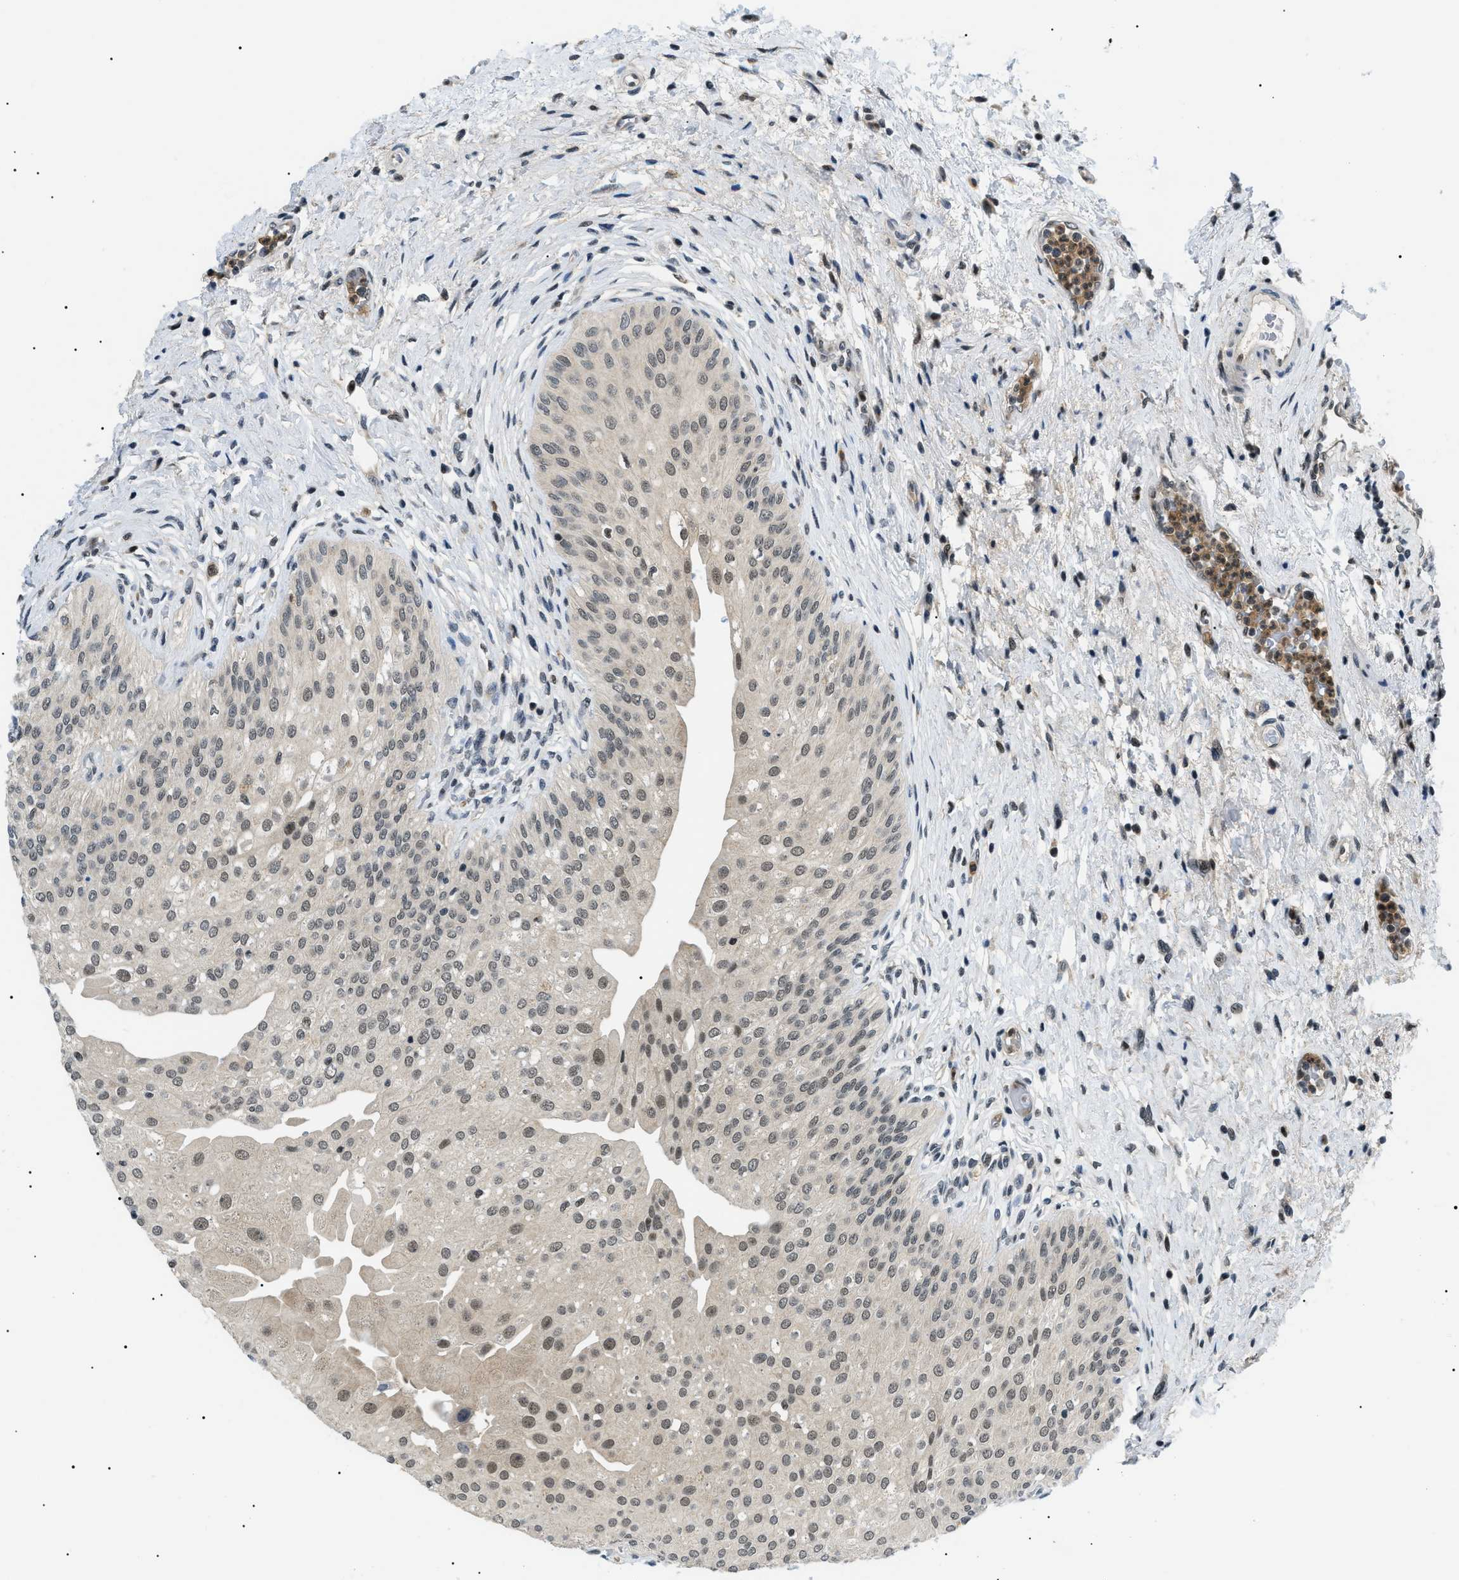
{"staining": {"intensity": "moderate", "quantity": "25%-75%", "location": "cytoplasmic/membranous,nuclear"}, "tissue": "urinary bladder", "cell_type": "Urothelial cells", "image_type": "normal", "snomed": [{"axis": "morphology", "description": "Normal tissue, NOS"}, {"axis": "topography", "description": "Urinary bladder"}], "caption": "A histopathology image of urinary bladder stained for a protein shows moderate cytoplasmic/membranous,nuclear brown staining in urothelial cells. (IHC, brightfield microscopy, high magnification).", "gene": "RBM15", "patient": {"sex": "male", "age": 46}}